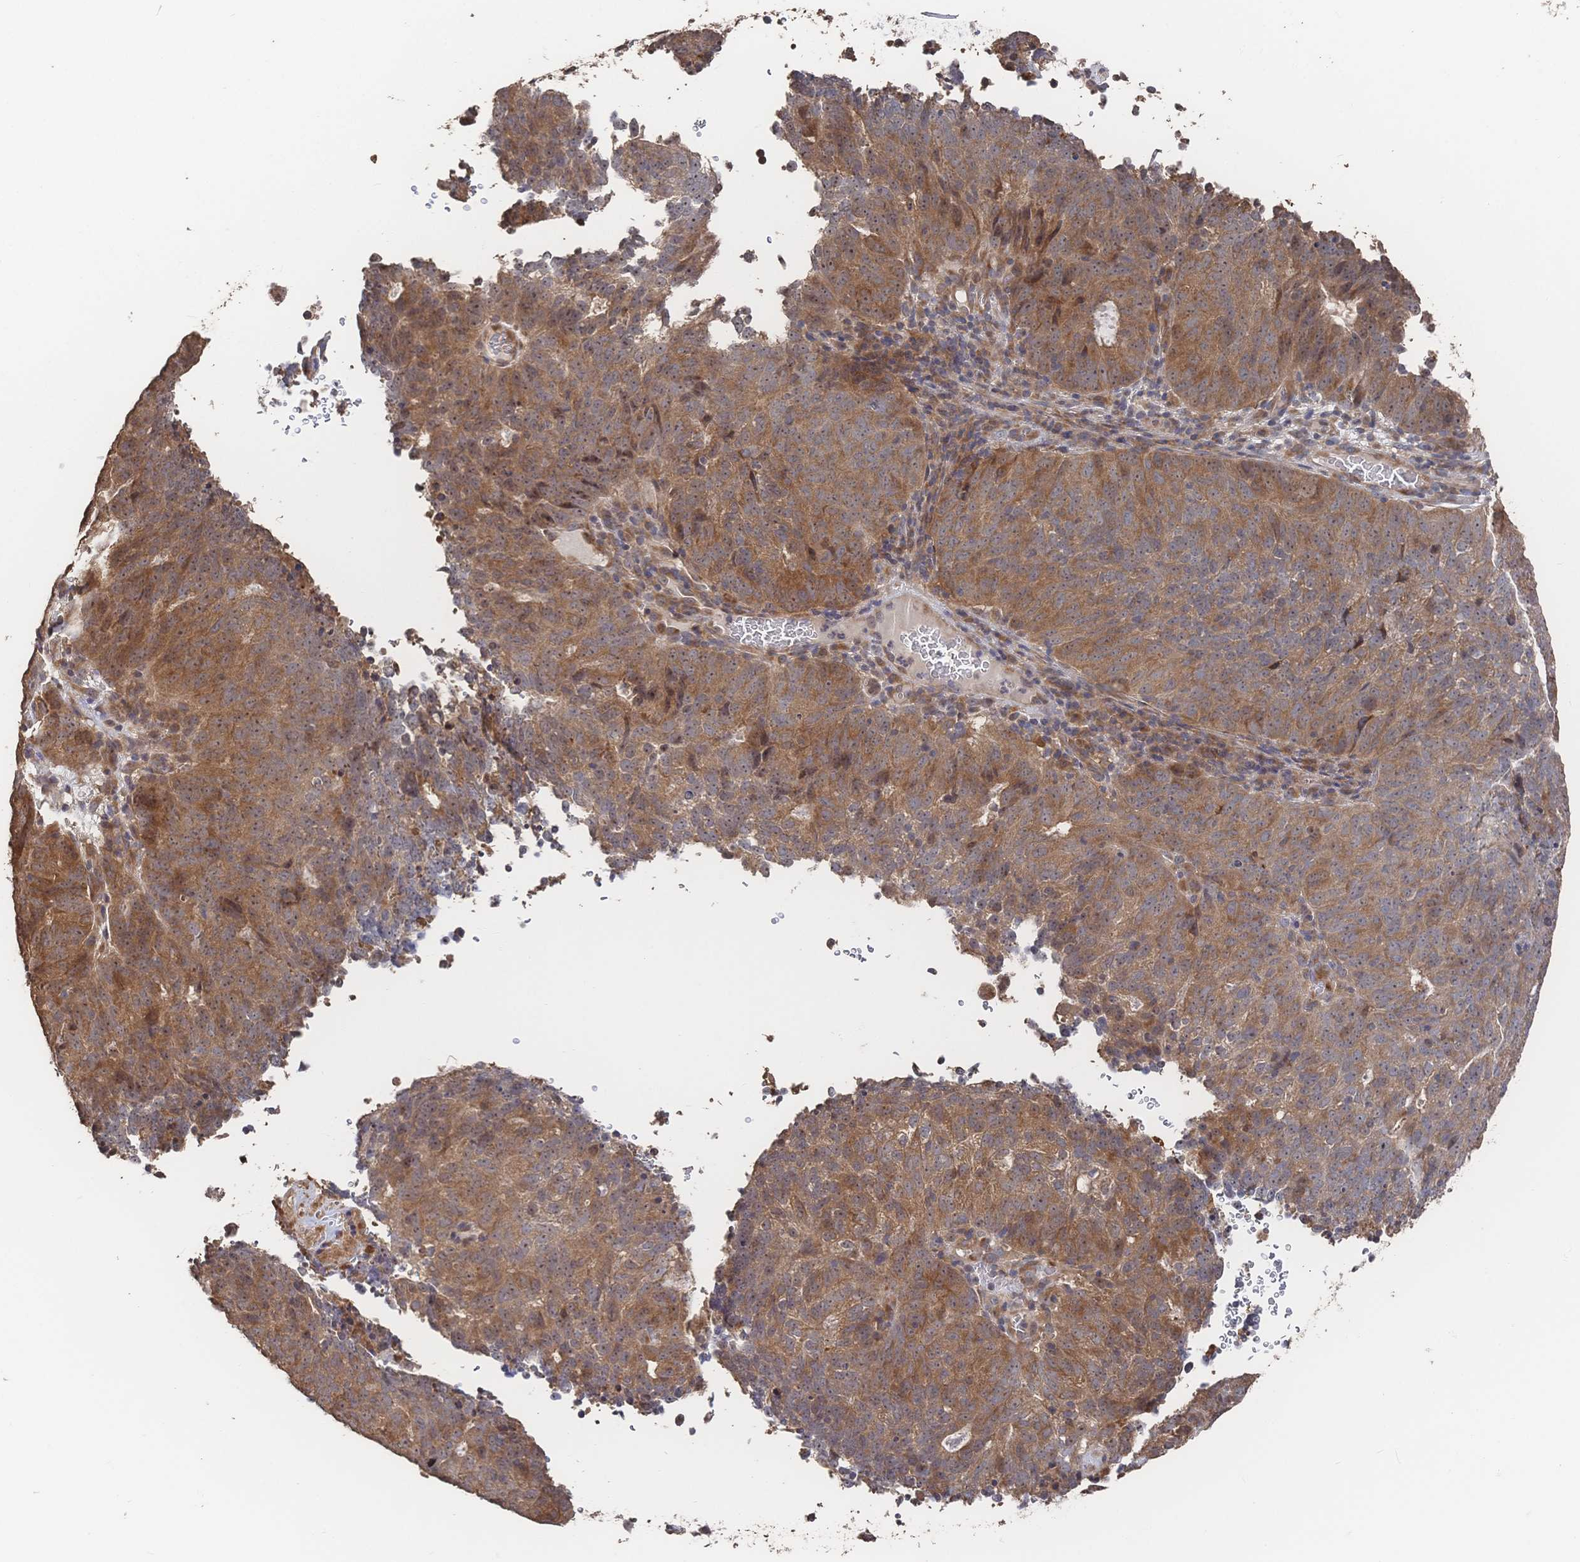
{"staining": {"intensity": "moderate", "quantity": ">75%", "location": "cytoplasmic/membranous,nuclear"}, "tissue": "cervical cancer", "cell_type": "Tumor cells", "image_type": "cancer", "snomed": [{"axis": "morphology", "description": "Adenocarcinoma, NOS"}, {"axis": "topography", "description": "Cervix"}], "caption": "Adenocarcinoma (cervical) stained with immunohistochemistry displays moderate cytoplasmic/membranous and nuclear positivity in approximately >75% of tumor cells. The protein is stained brown, and the nuclei are stained in blue (DAB (3,3'-diaminobenzidine) IHC with brightfield microscopy, high magnification).", "gene": "DNAJA4", "patient": {"sex": "female", "age": 38}}